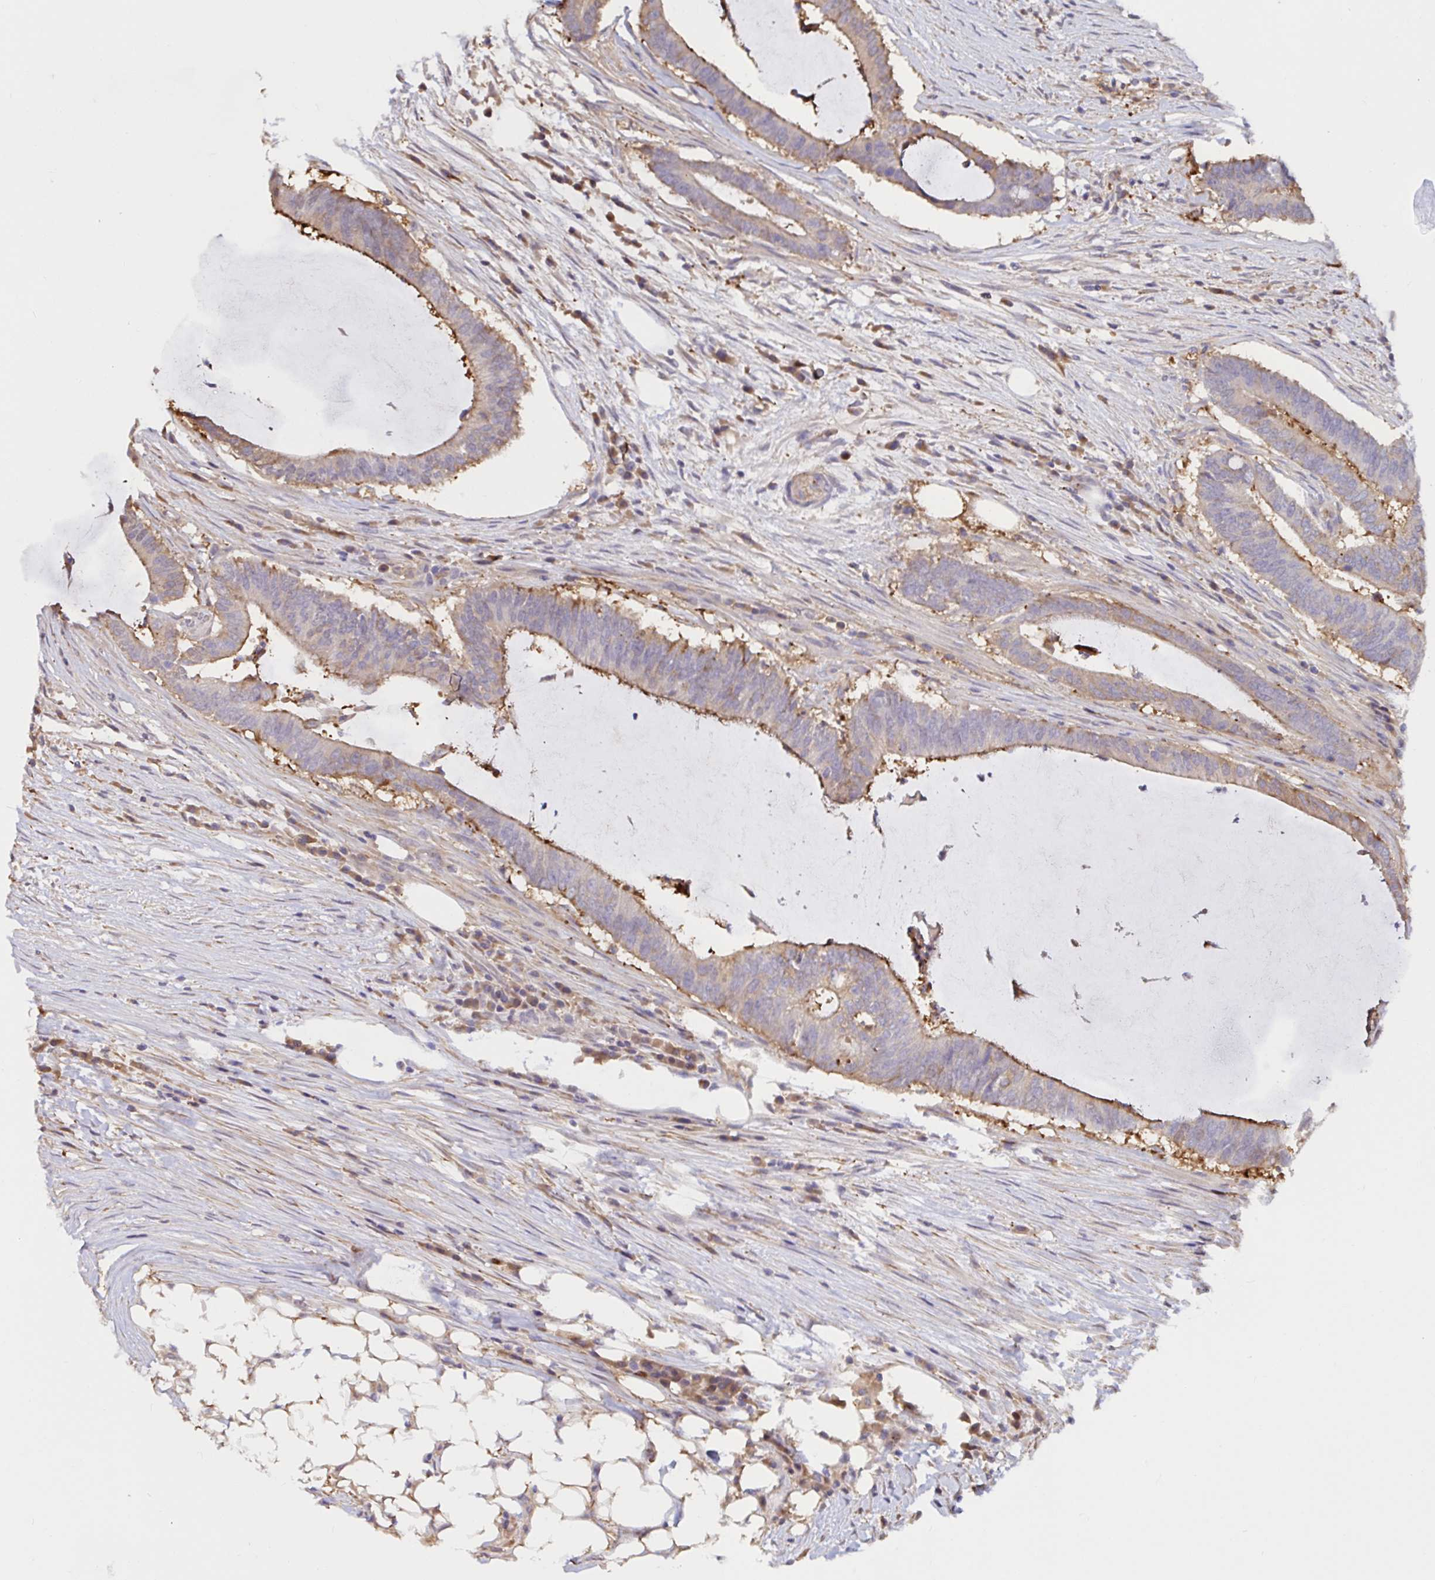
{"staining": {"intensity": "moderate", "quantity": "25%-75%", "location": "cytoplasmic/membranous"}, "tissue": "colorectal cancer", "cell_type": "Tumor cells", "image_type": "cancer", "snomed": [{"axis": "morphology", "description": "Adenocarcinoma, NOS"}, {"axis": "topography", "description": "Colon"}], "caption": "Immunohistochemistry image of human colorectal cancer stained for a protein (brown), which demonstrates medium levels of moderate cytoplasmic/membranous positivity in approximately 25%-75% of tumor cells.", "gene": "RSRP1", "patient": {"sex": "female", "age": 43}}